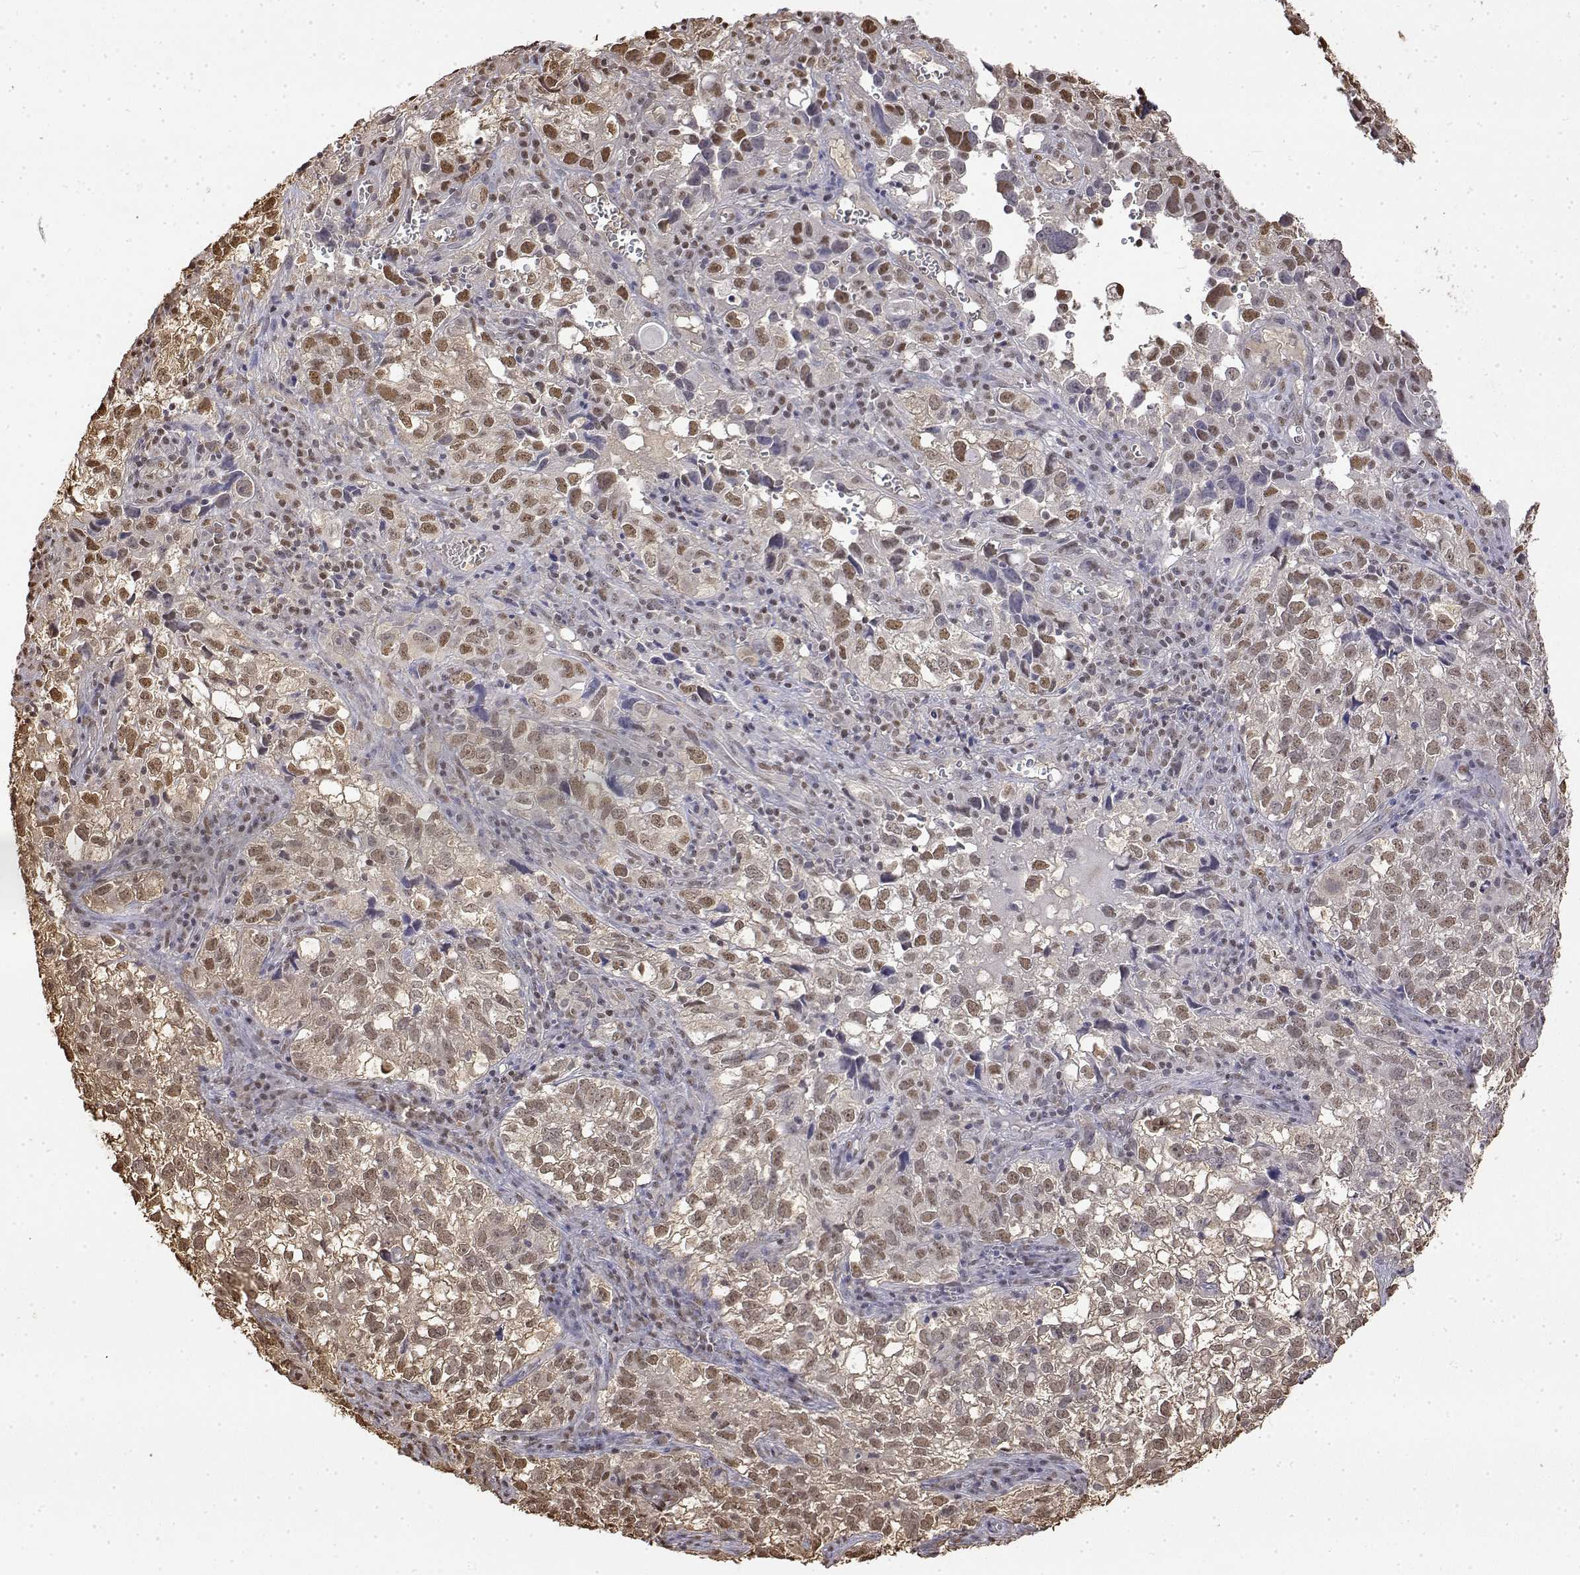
{"staining": {"intensity": "moderate", "quantity": ">75%", "location": "nuclear"}, "tissue": "cervical cancer", "cell_type": "Tumor cells", "image_type": "cancer", "snomed": [{"axis": "morphology", "description": "Squamous cell carcinoma, NOS"}, {"axis": "topography", "description": "Cervix"}], "caption": "Immunohistochemical staining of cervical squamous cell carcinoma exhibits medium levels of moderate nuclear protein staining in approximately >75% of tumor cells.", "gene": "TPI1", "patient": {"sex": "female", "age": 55}}